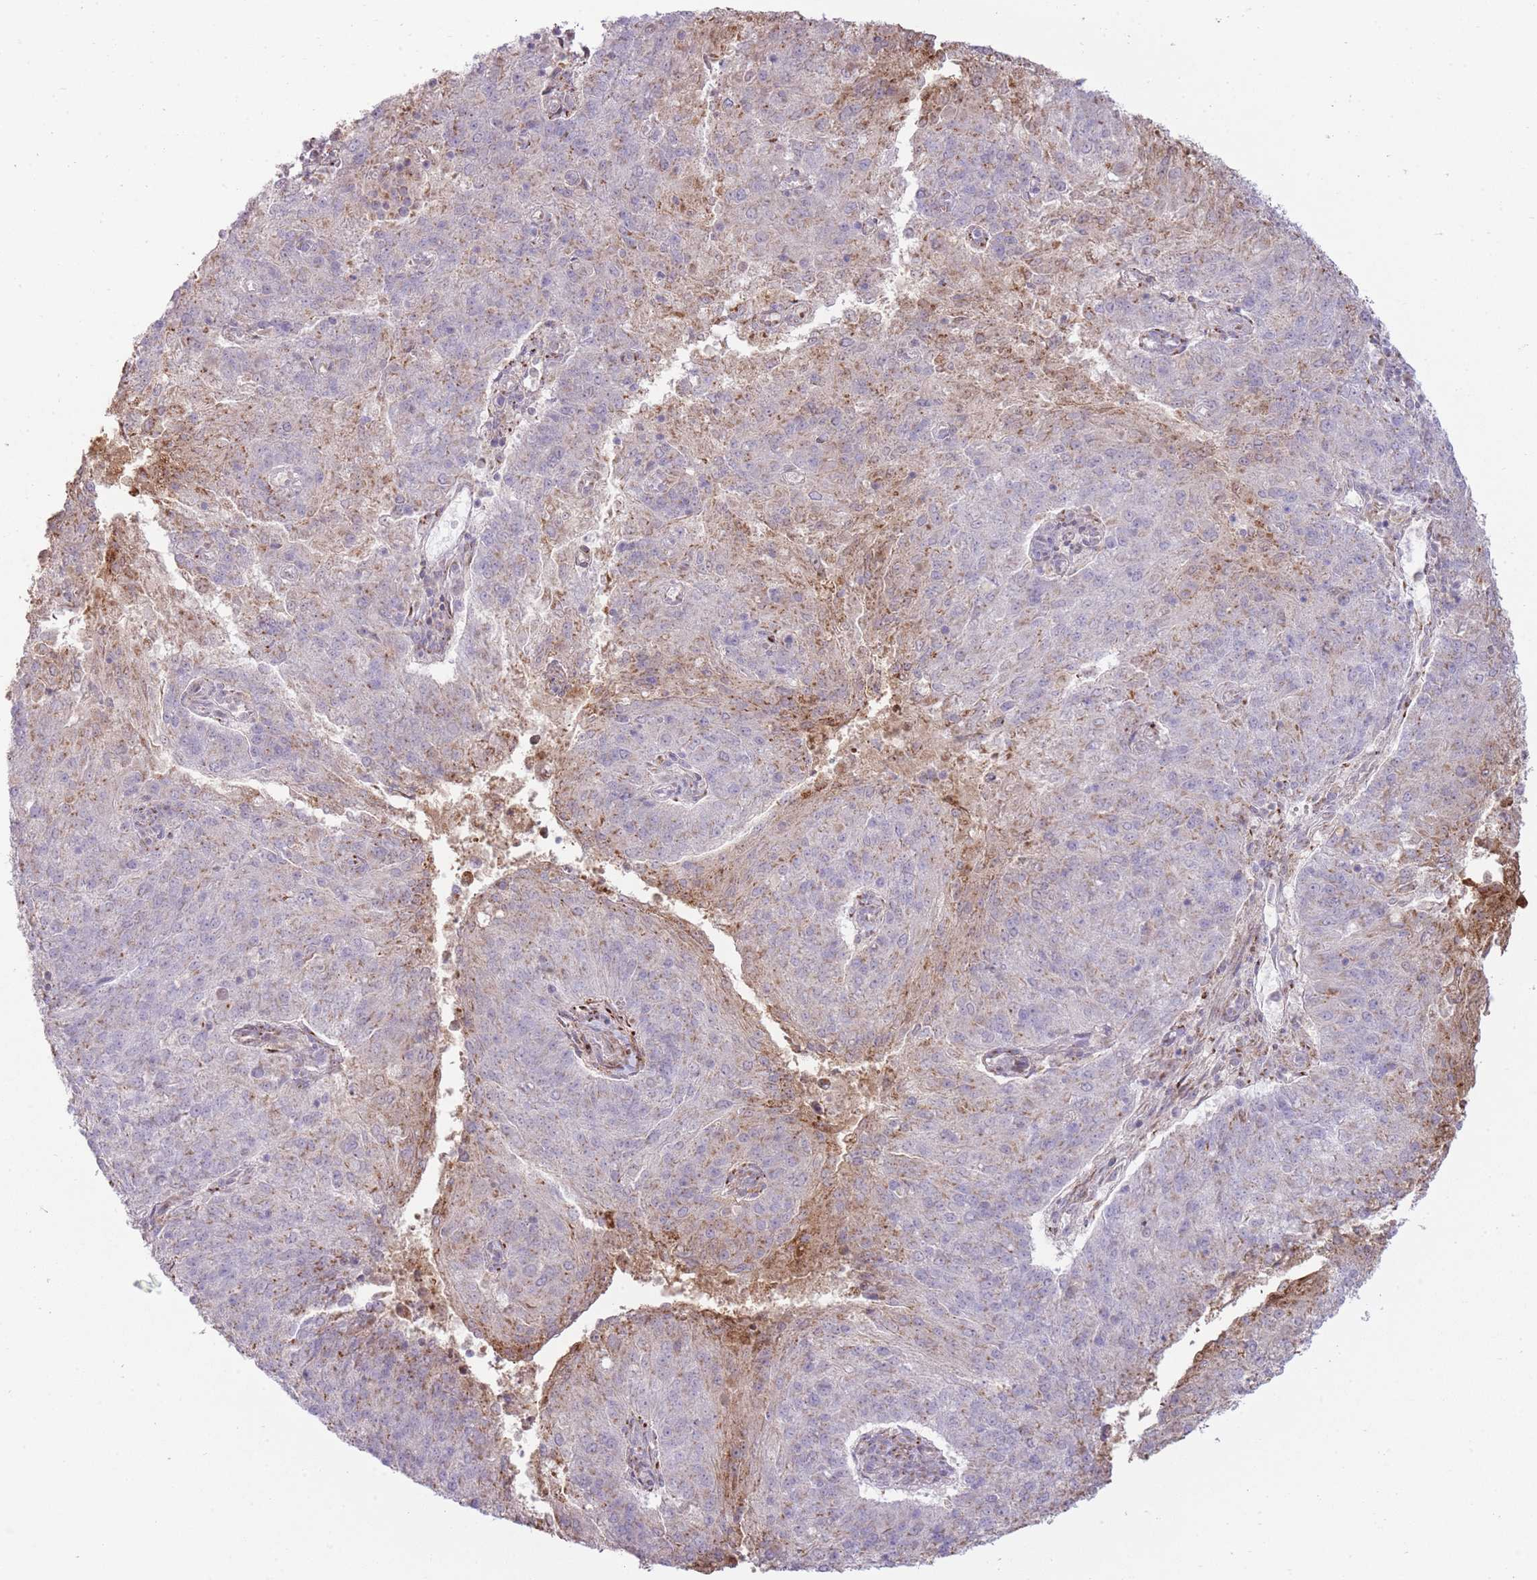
{"staining": {"intensity": "moderate", "quantity": "25%-75%", "location": "cytoplasmic/membranous"}, "tissue": "endometrial cancer", "cell_type": "Tumor cells", "image_type": "cancer", "snomed": [{"axis": "morphology", "description": "Adenocarcinoma, NOS"}, {"axis": "topography", "description": "Endometrium"}], "caption": "Endometrial adenocarcinoma tissue exhibits moderate cytoplasmic/membranous staining in about 25%-75% of tumor cells, visualized by immunohistochemistry.", "gene": "PPP3R2", "patient": {"sex": "female", "age": 82}}